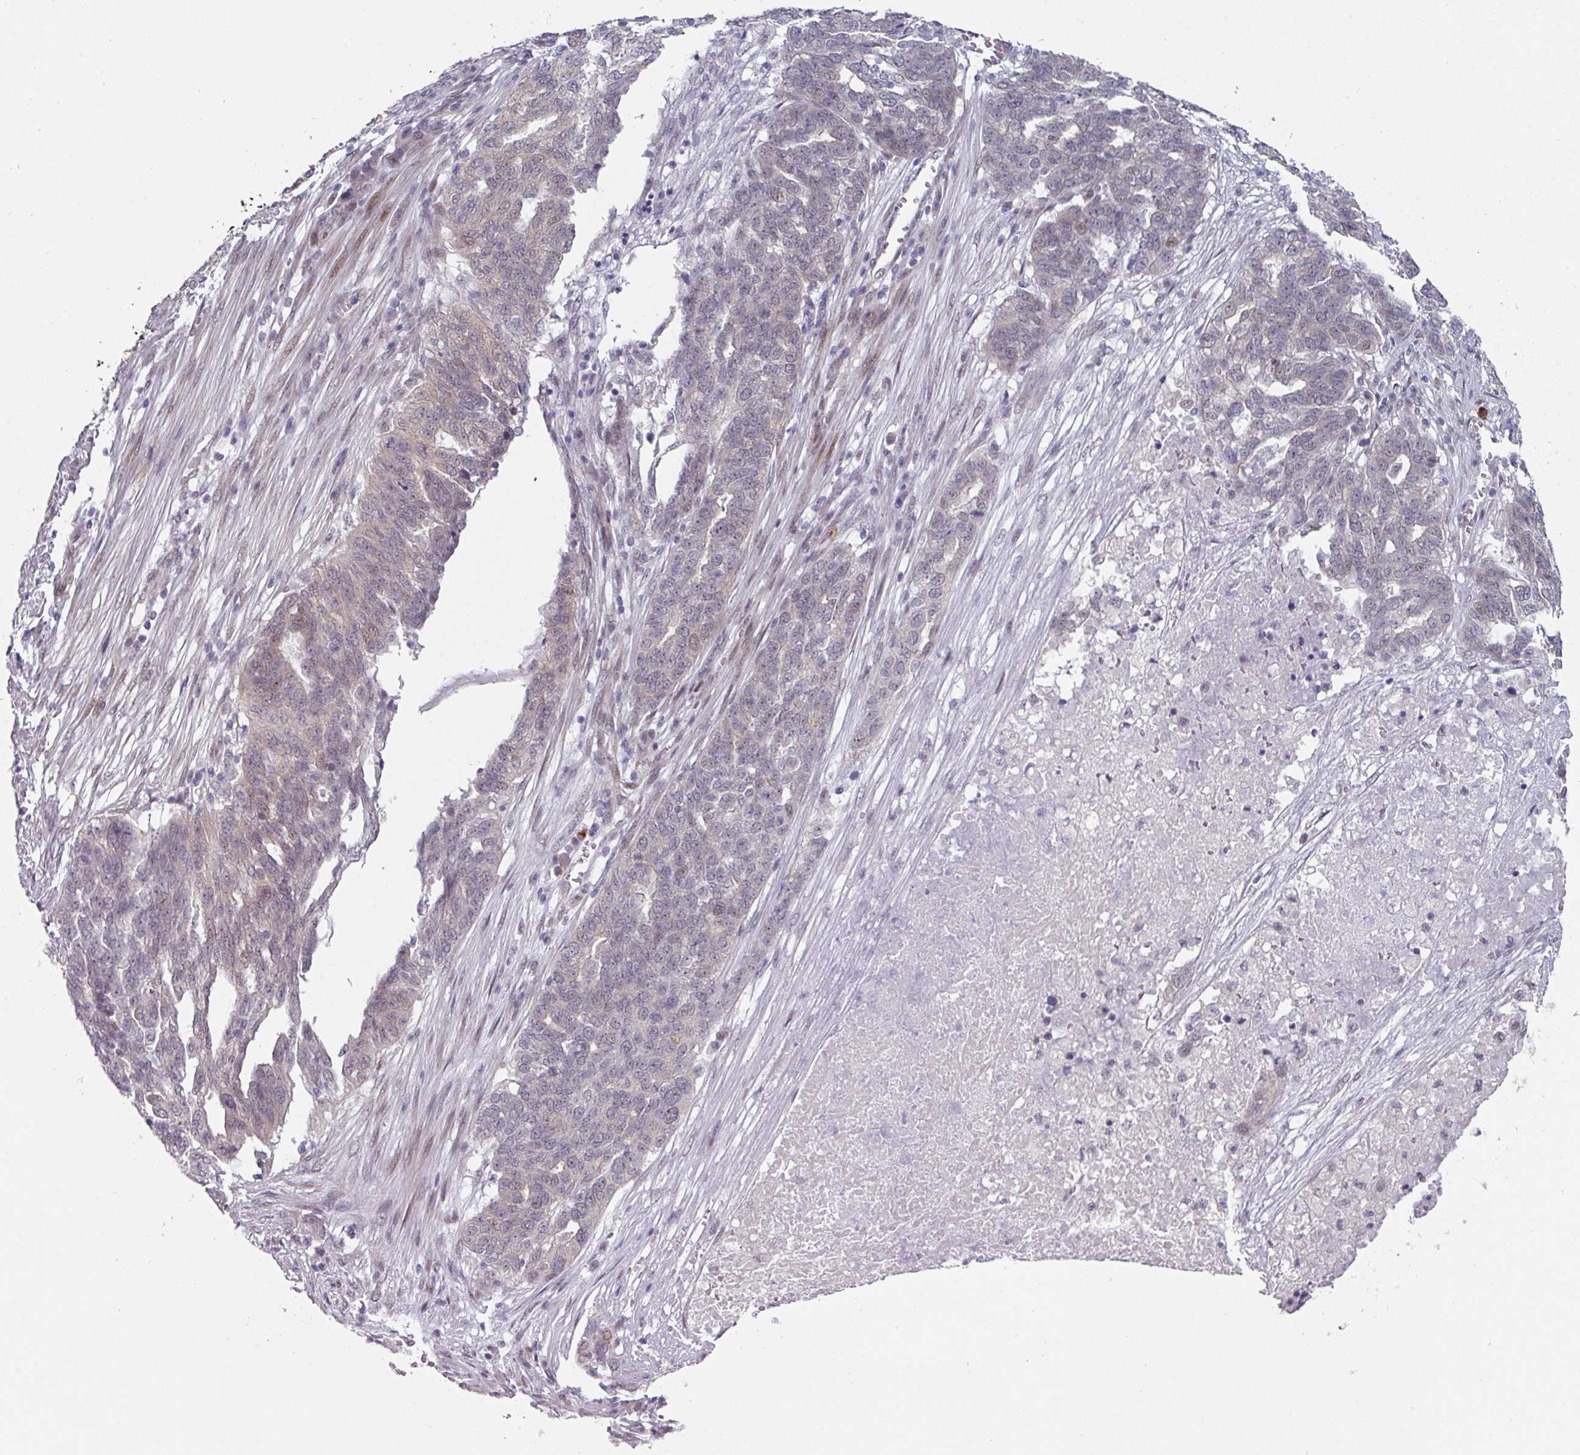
{"staining": {"intensity": "weak", "quantity": "<25%", "location": "cytoplasmic/membranous"}, "tissue": "ovarian cancer", "cell_type": "Tumor cells", "image_type": "cancer", "snomed": [{"axis": "morphology", "description": "Cystadenocarcinoma, serous, NOS"}, {"axis": "topography", "description": "Ovary"}], "caption": "Immunohistochemistry photomicrograph of neoplastic tissue: human ovarian cancer (serous cystadenocarcinoma) stained with DAB (3,3'-diaminobenzidine) displays no significant protein staining in tumor cells.", "gene": "TMCC1", "patient": {"sex": "female", "age": 59}}